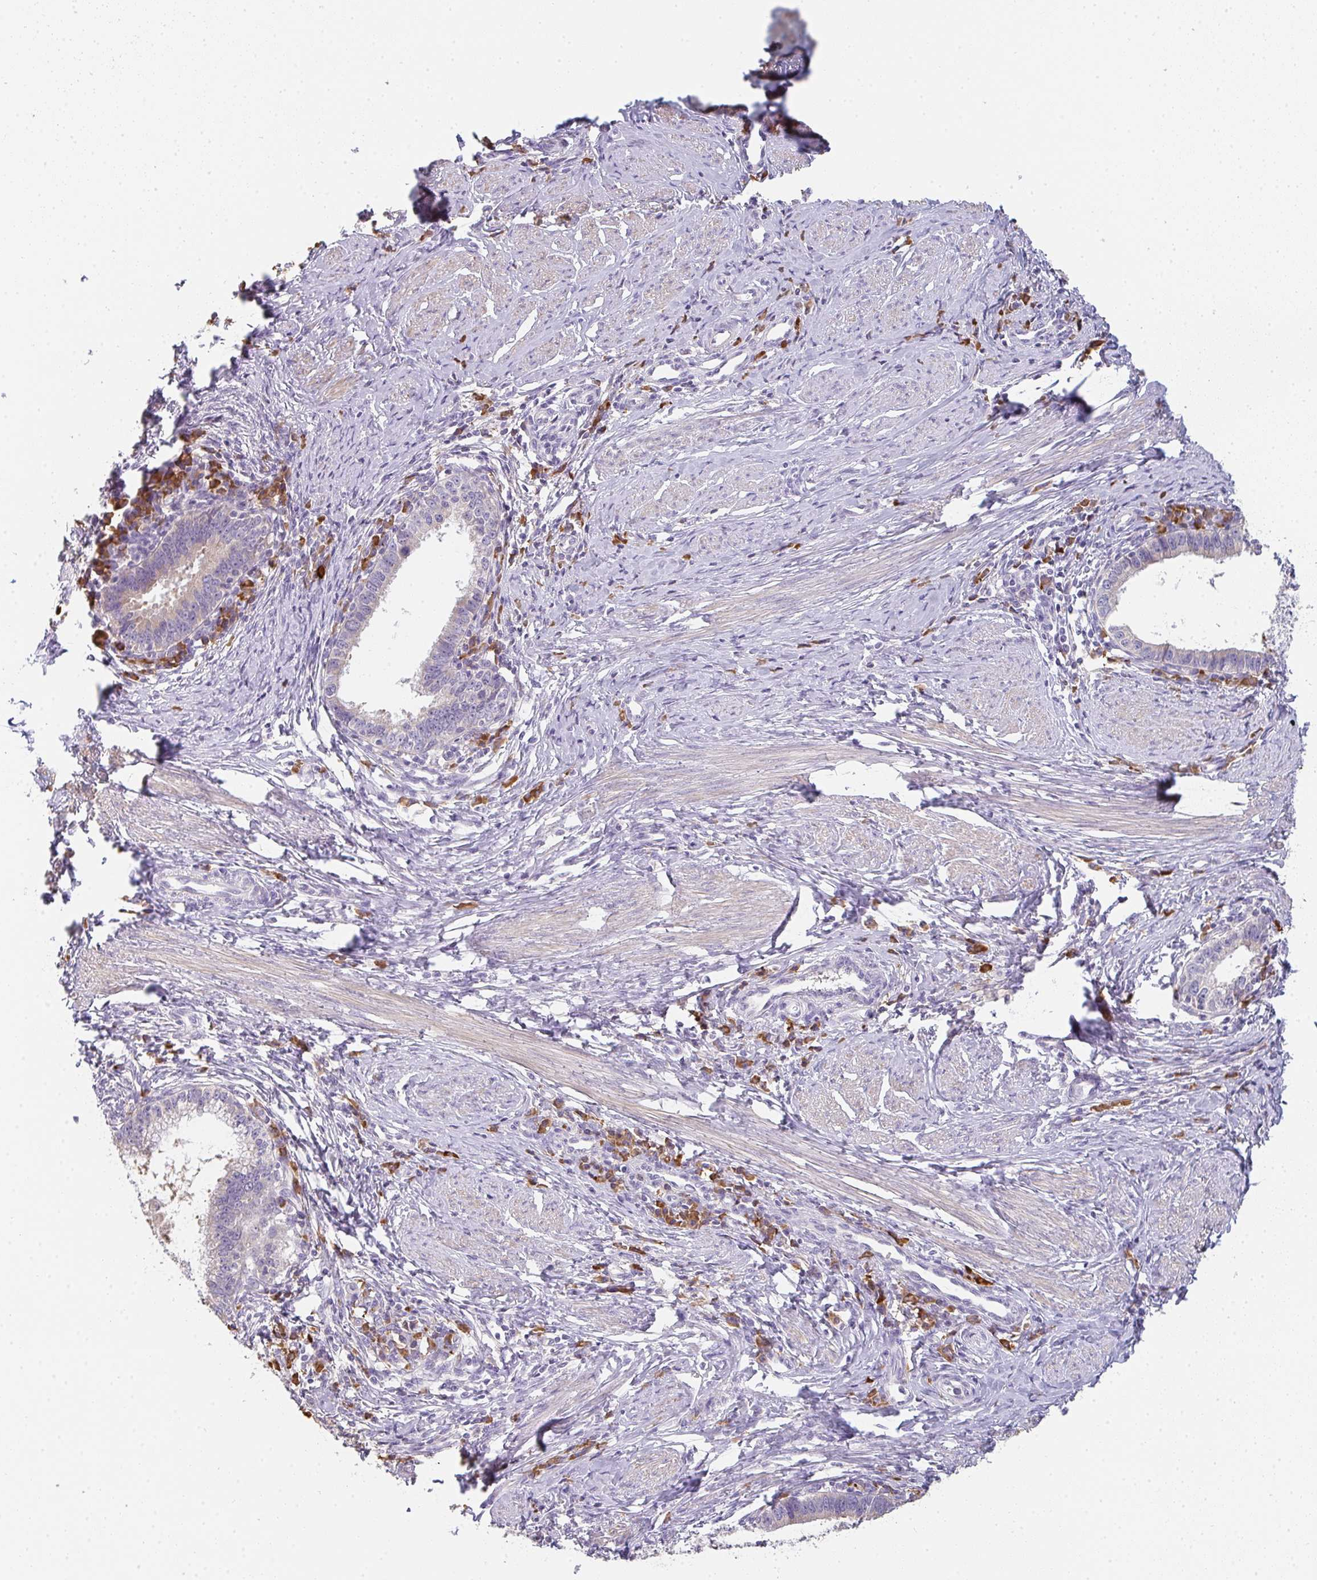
{"staining": {"intensity": "negative", "quantity": "none", "location": "none"}, "tissue": "cervical cancer", "cell_type": "Tumor cells", "image_type": "cancer", "snomed": [{"axis": "morphology", "description": "Adenocarcinoma, NOS"}, {"axis": "topography", "description": "Cervix"}], "caption": "Immunohistochemical staining of cervical adenocarcinoma displays no significant expression in tumor cells.", "gene": "ZNF215", "patient": {"sex": "female", "age": 36}}